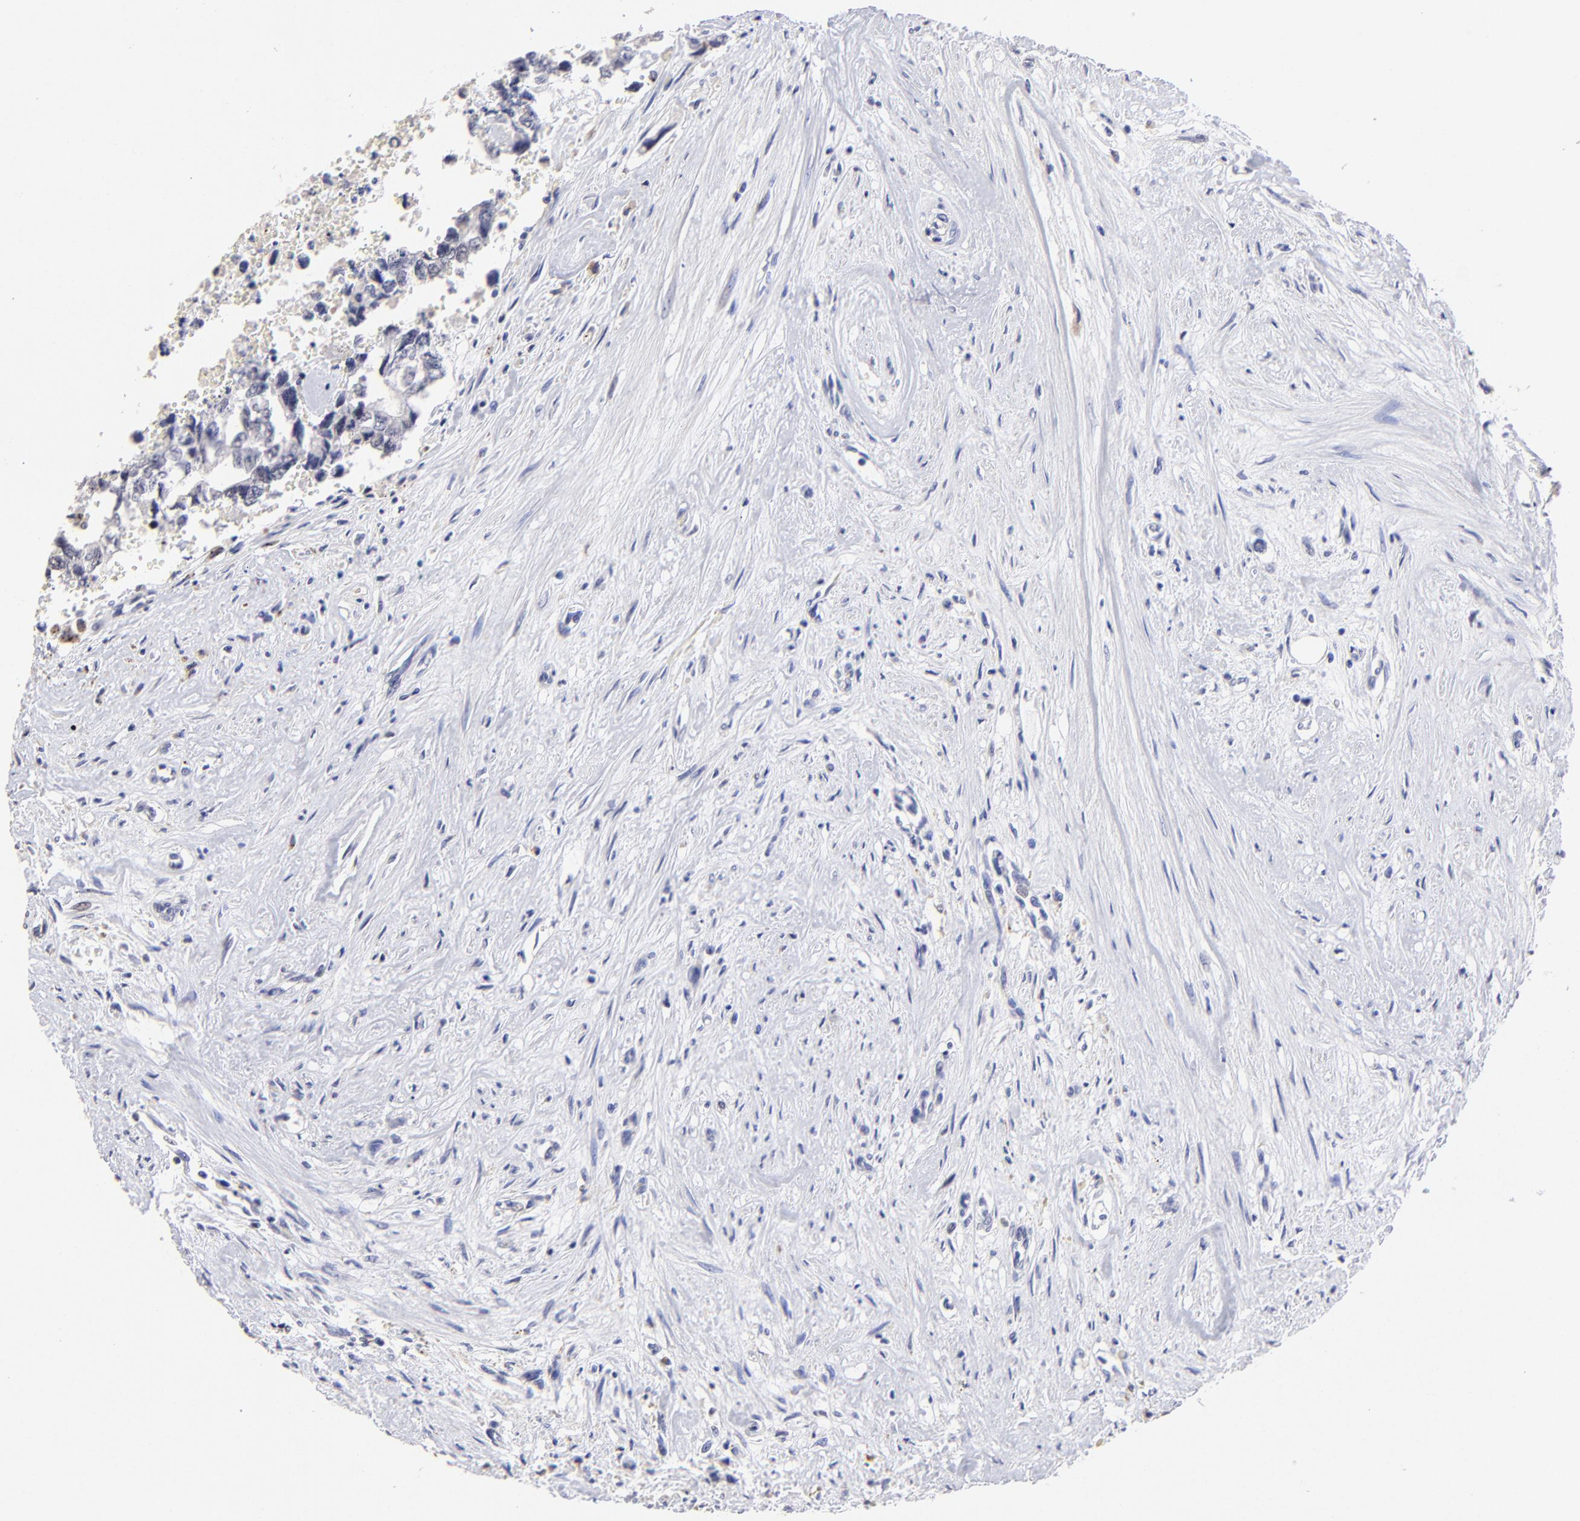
{"staining": {"intensity": "negative", "quantity": "none", "location": "none"}, "tissue": "testis cancer", "cell_type": "Tumor cells", "image_type": "cancer", "snomed": [{"axis": "morphology", "description": "Carcinoma, Embryonal, NOS"}, {"axis": "topography", "description": "Testis"}], "caption": "A high-resolution photomicrograph shows immunohistochemistry (IHC) staining of testis cancer (embryonal carcinoma), which displays no significant expression in tumor cells.", "gene": "DNMT1", "patient": {"sex": "male", "age": 31}}